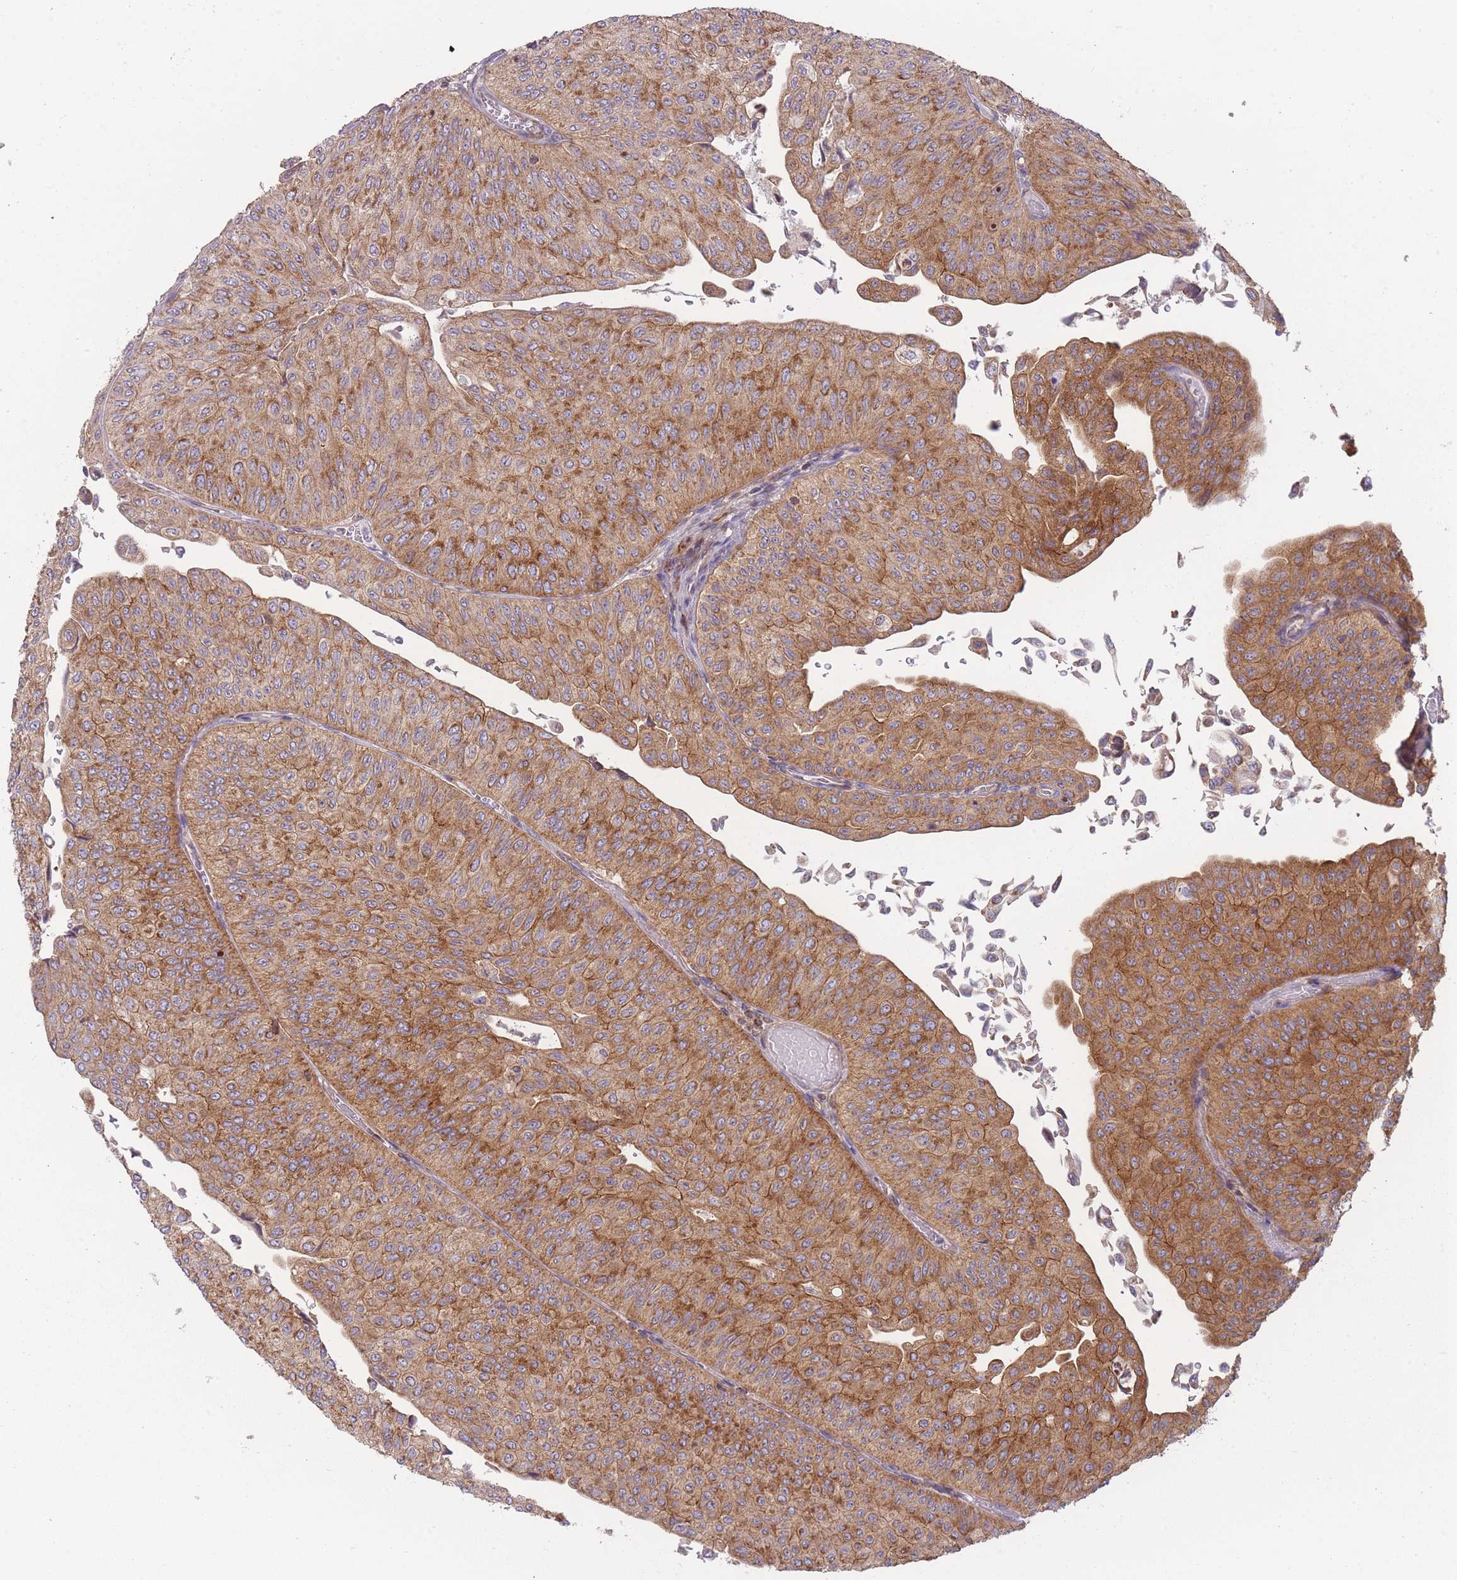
{"staining": {"intensity": "moderate", "quantity": ">75%", "location": "cytoplasmic/membranous"}, "tissue": "urothelial cancer", "cell_type": "Tumor cells", "image_type": "cancer", "snomed": [{"axis": "morphology", "description": "Urothelial carcinoma, NOS"}, {"axis": "topography", "description": "Urinary bladder"}], "caption": "Brown immunohistochemical staining in human urothelial cancer displays moderate cytoplasmic/membranous expression in approximately >75% of tumor cells.", "gene": "NDUFA9", "patient": {"sex": "male", "age": 59}}